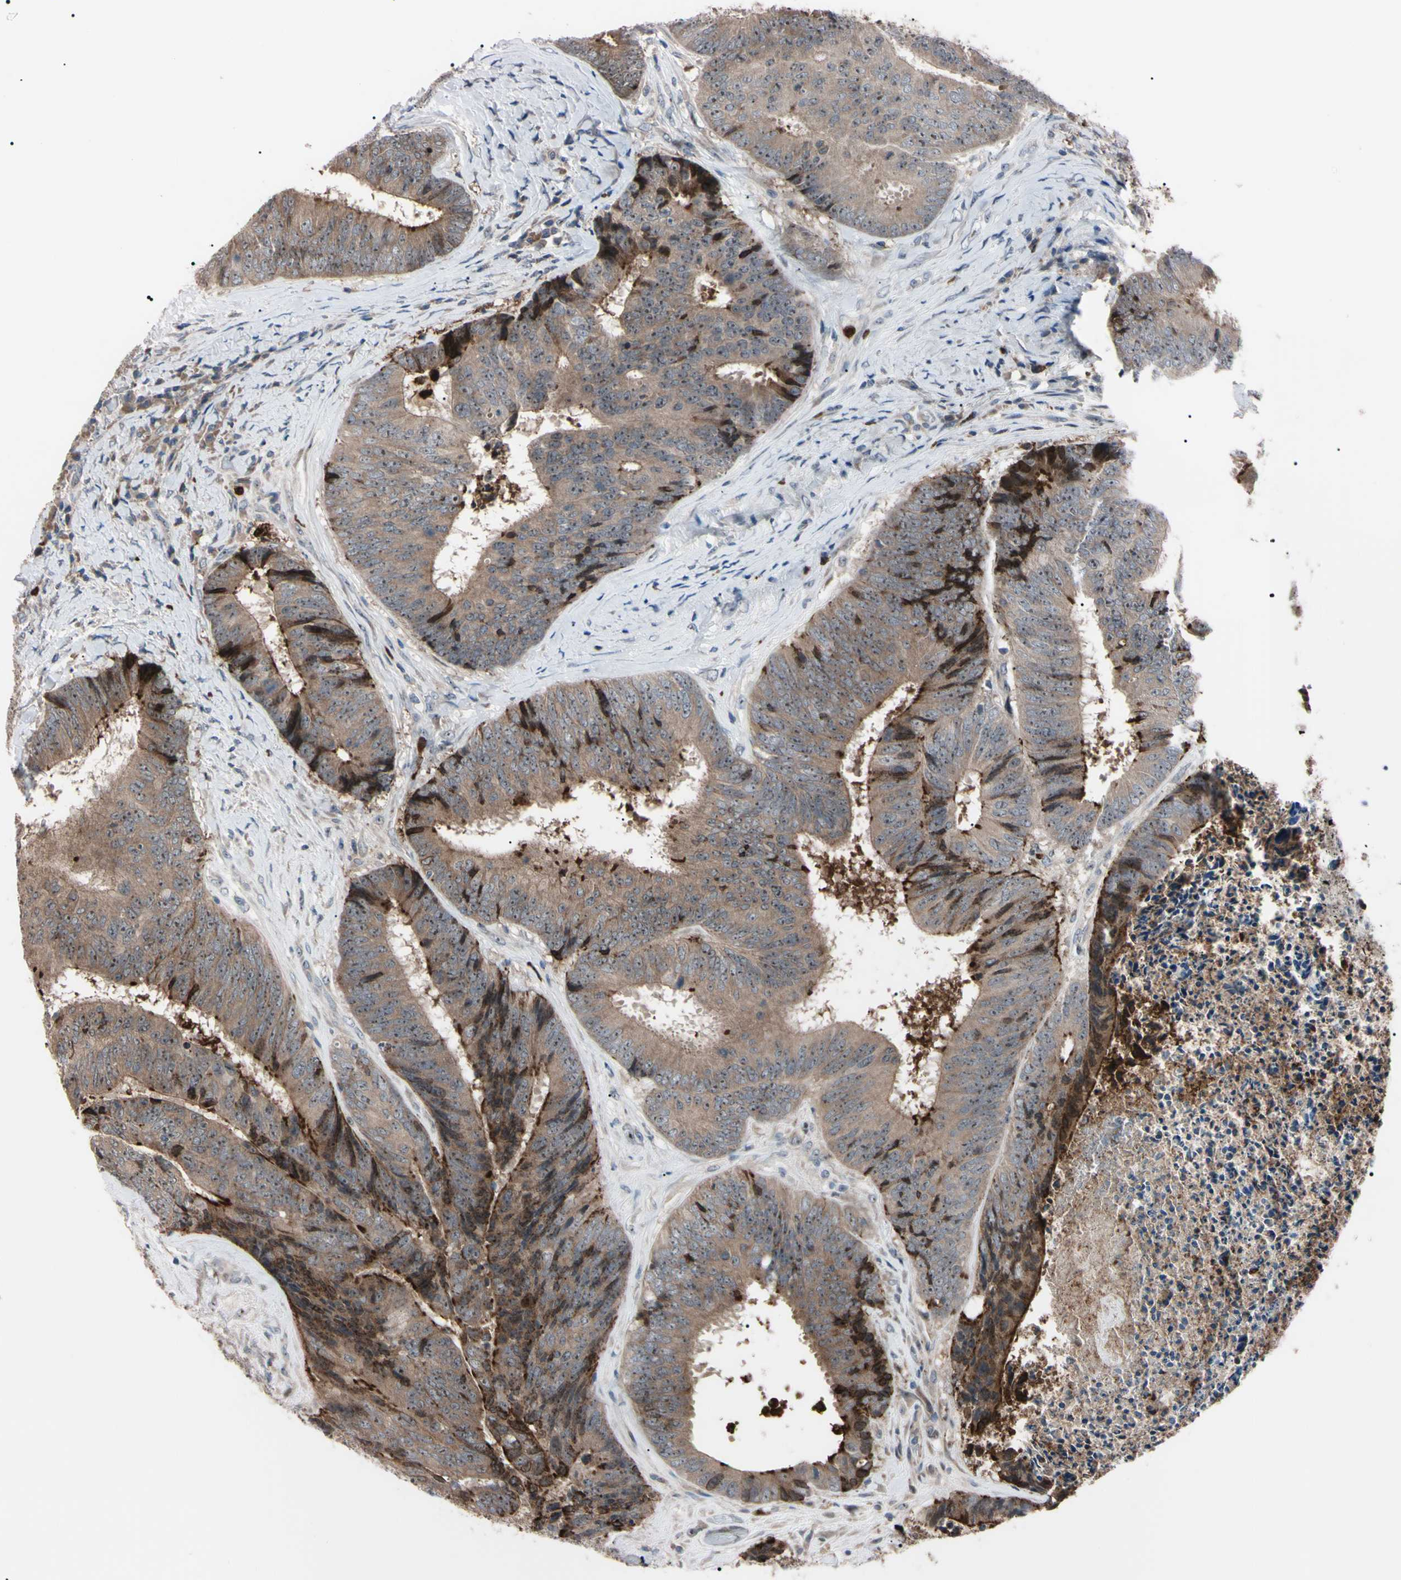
{"staining": {"intensity": "strong", "quantity": "25%-75%", "location": "cytoplasmic/membranous,nuclear"}, "tissue": "colorectal cancer", "cell_type": "Tumor cells", "image_type": "cancer", "snomed": [{"axis": "morphology", "description": "Adenocarcinoma, NOS"}, {"axis": "topography", "description": "Rectum"}], "caption": "There is high levels of strong cytoplasmic/membranous and nuclear staining in tumor cells of adenocarcinoma (colorectal), as demonstrated by immunohistochemical staining (brown color).", "gene": "TRAF5", "patient": {"sex": "male", "age": 72}}